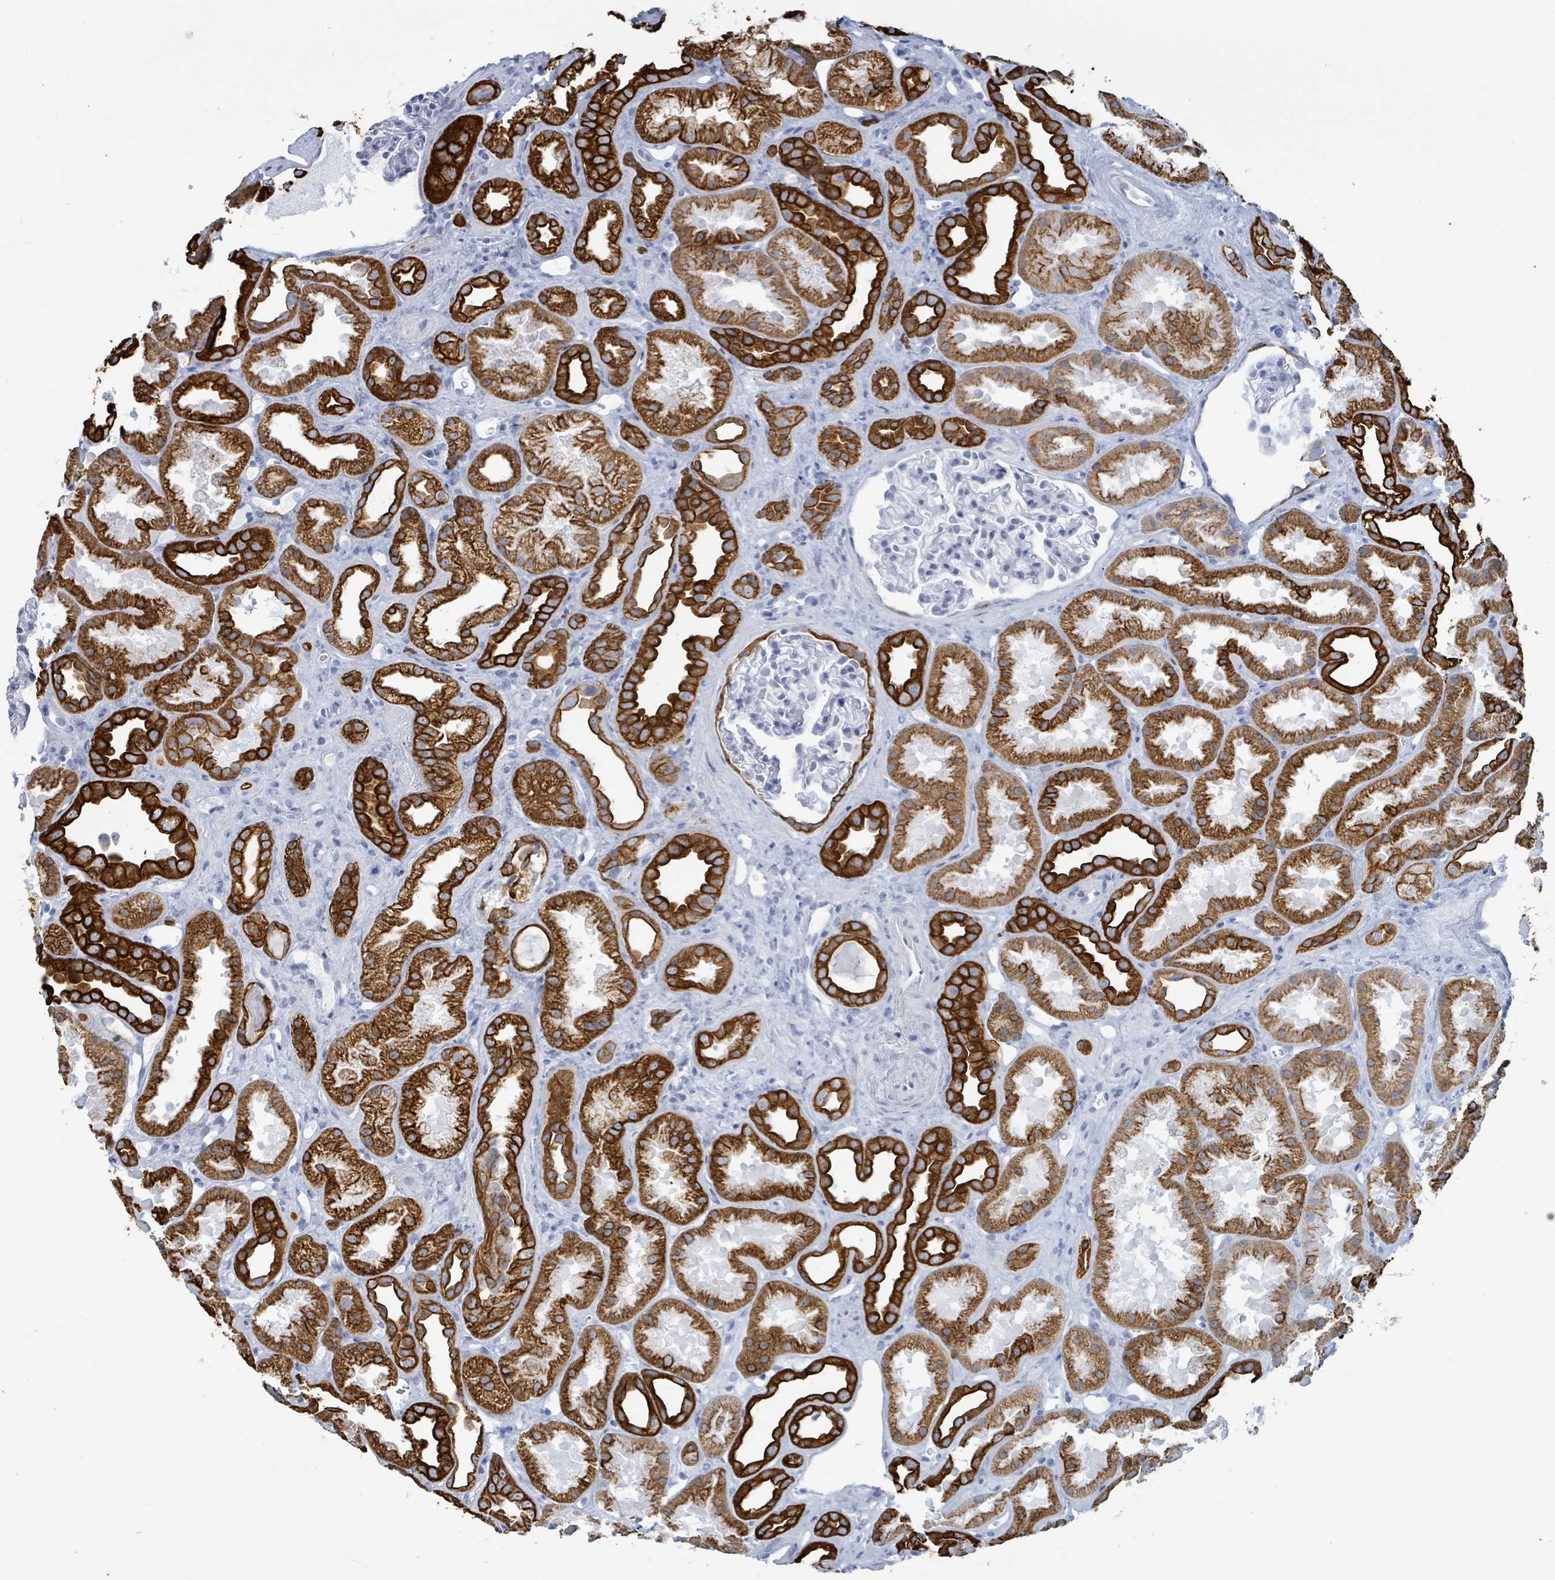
{"staining": {"intensity": "negative", "quantity": "none", "location": "none"}, "tissue": "kidney", "cell_type": "Cells in glomeruli", "image_type": "normal", "snomed": [{"axis": "morphology", "description": "Normal tissue, NOS"}, {"axis": "topography", "description": "Kidney"}], "caption": "This is an immunohistochemistry (IHC) image of unremarkable human kidney. There is no staining in cells in glomeruli.", "gene": "KRT8", "patient": {"sex": "male", "age": 61}}